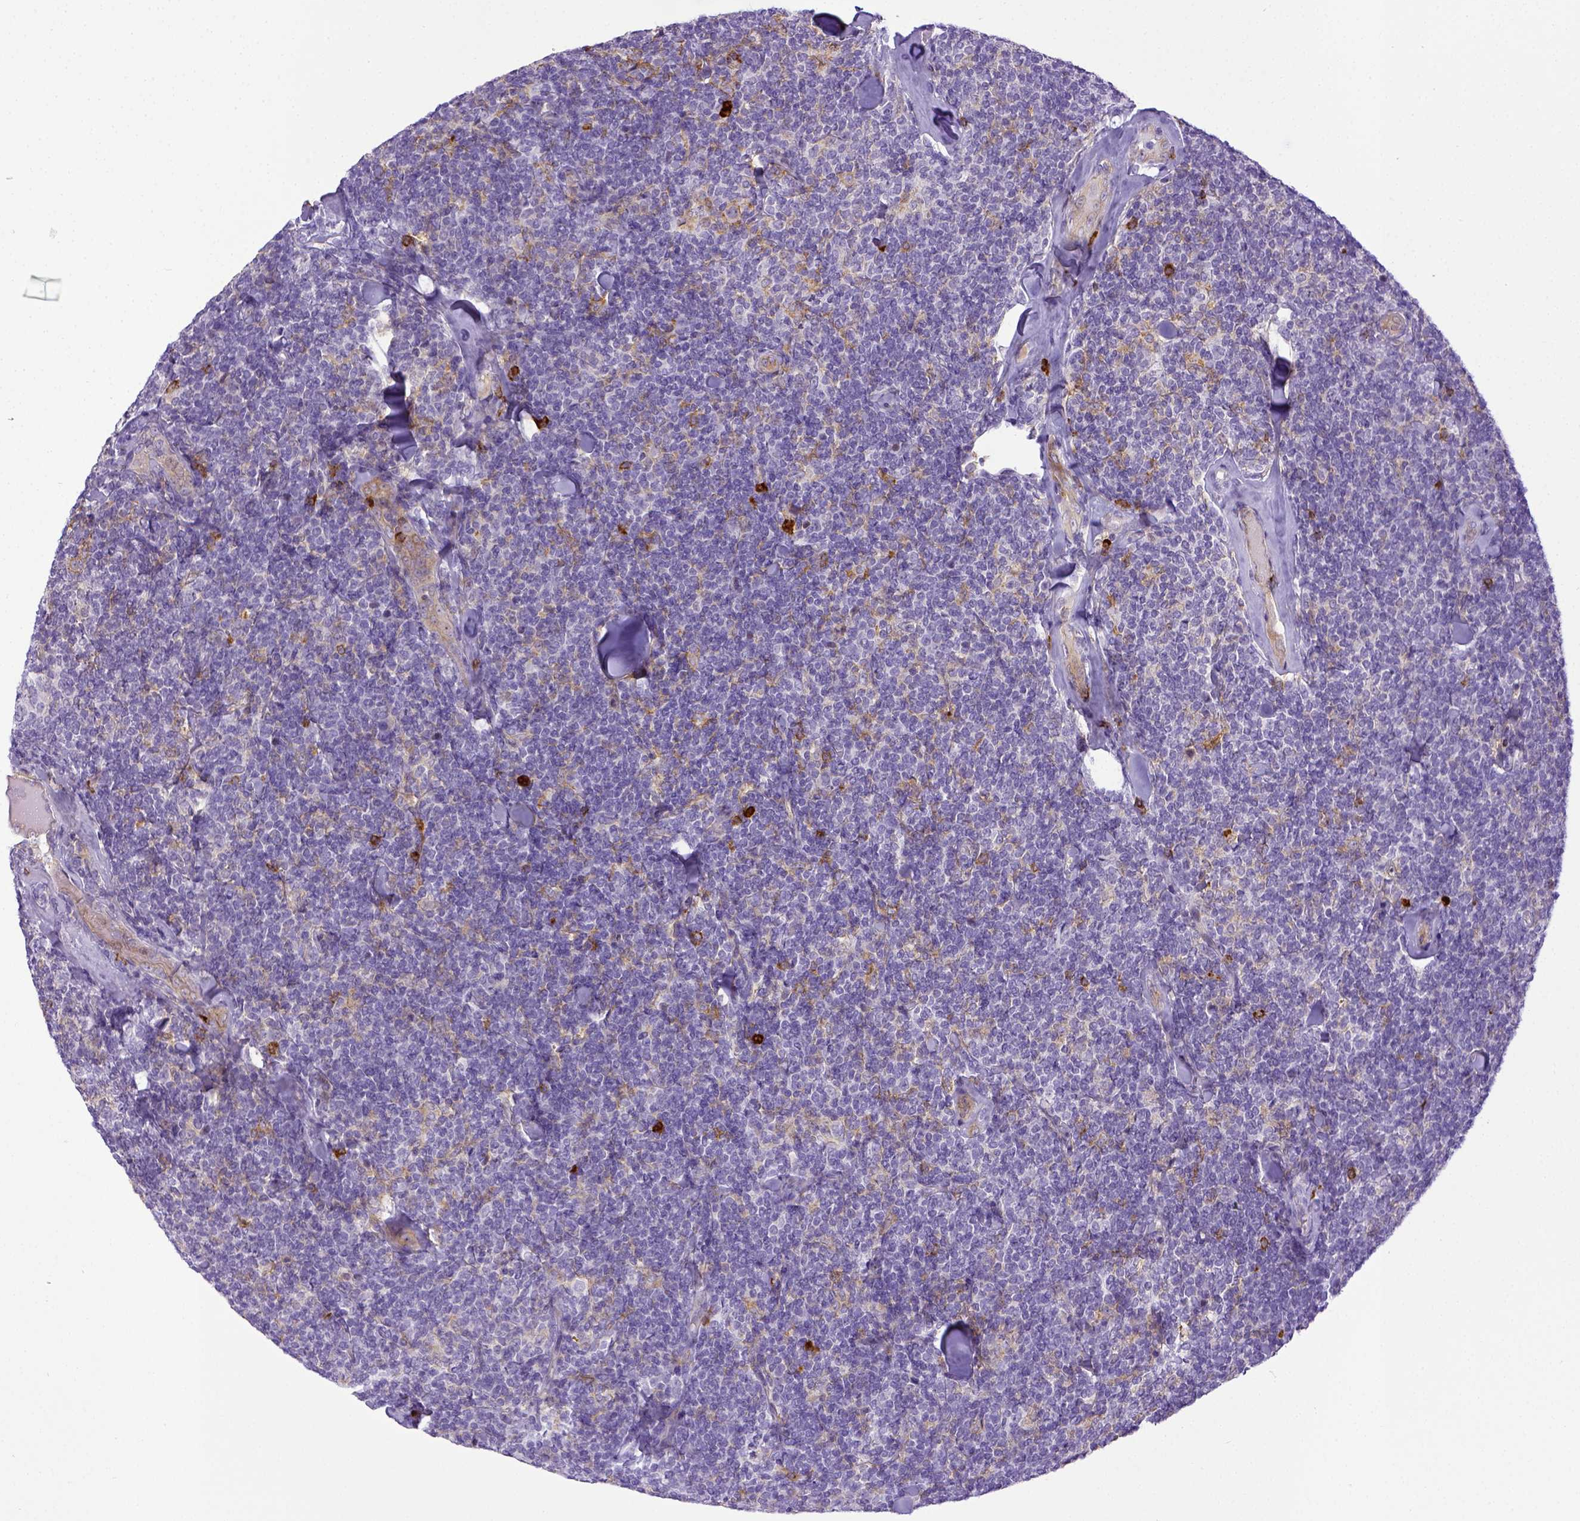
{"staining": {"intensity": "negative", "quantity": "none", "location": "none"}, "tissue": "lymphoma", "cell_type": "Tumor cells", "image_type": "cancer", "snomed": [{"axis": "morphology", "description": "Malignant lymphoma, non-Hodgkin's type, Low grade"}, {"axis": "topography", "description": "Lymph node"}], "caption": "Tumor cells are negative for protein expression in human malignant lymphoma, non-Hodgkin's type (low-grade).", "gene": "ITGAM", "patient": {"sex": "female", "age": 56}}